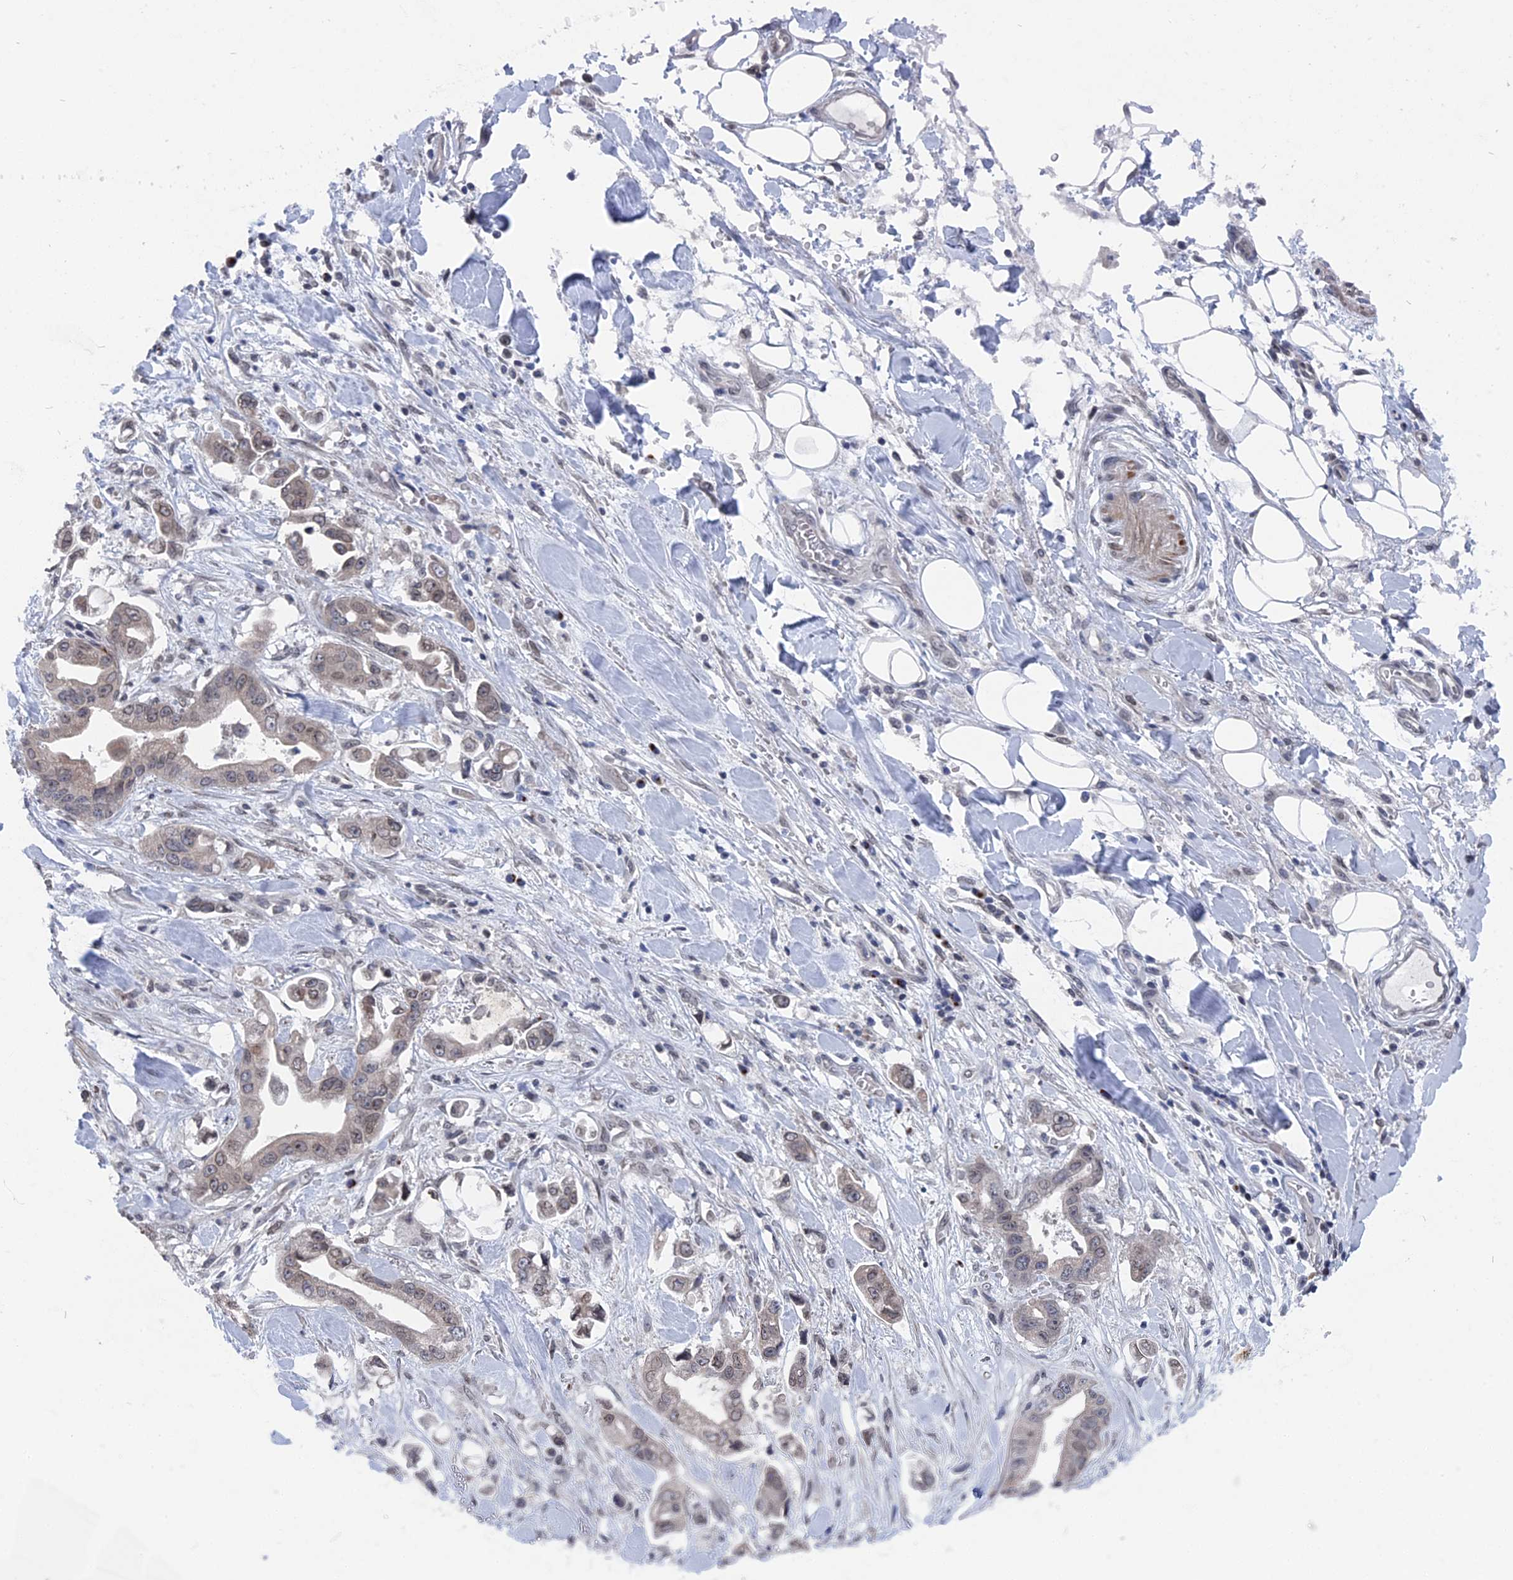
{"staining": {"intensity": "weak", "quantity": "<25%", "location": "cytoplasmic/membranous,nuclear"}, "tissue": "stomach cancer", "cell_type": "Tumor cells", "image_type": "cancer", "snomed": [{"axis": "morphology", "description": "Adenocarcinoma, NOS"}, {"axis": "topography", "description": "Stomach"}], "caption": "Immunohistochemical staining of human stomach cancer exhibits no significant positivity in tumor cells. (Immunohistochemistry, brightfield microscopy, high magnification).", "gene": "MTRF1", "patient": {"sex": "male", "age": 62}}